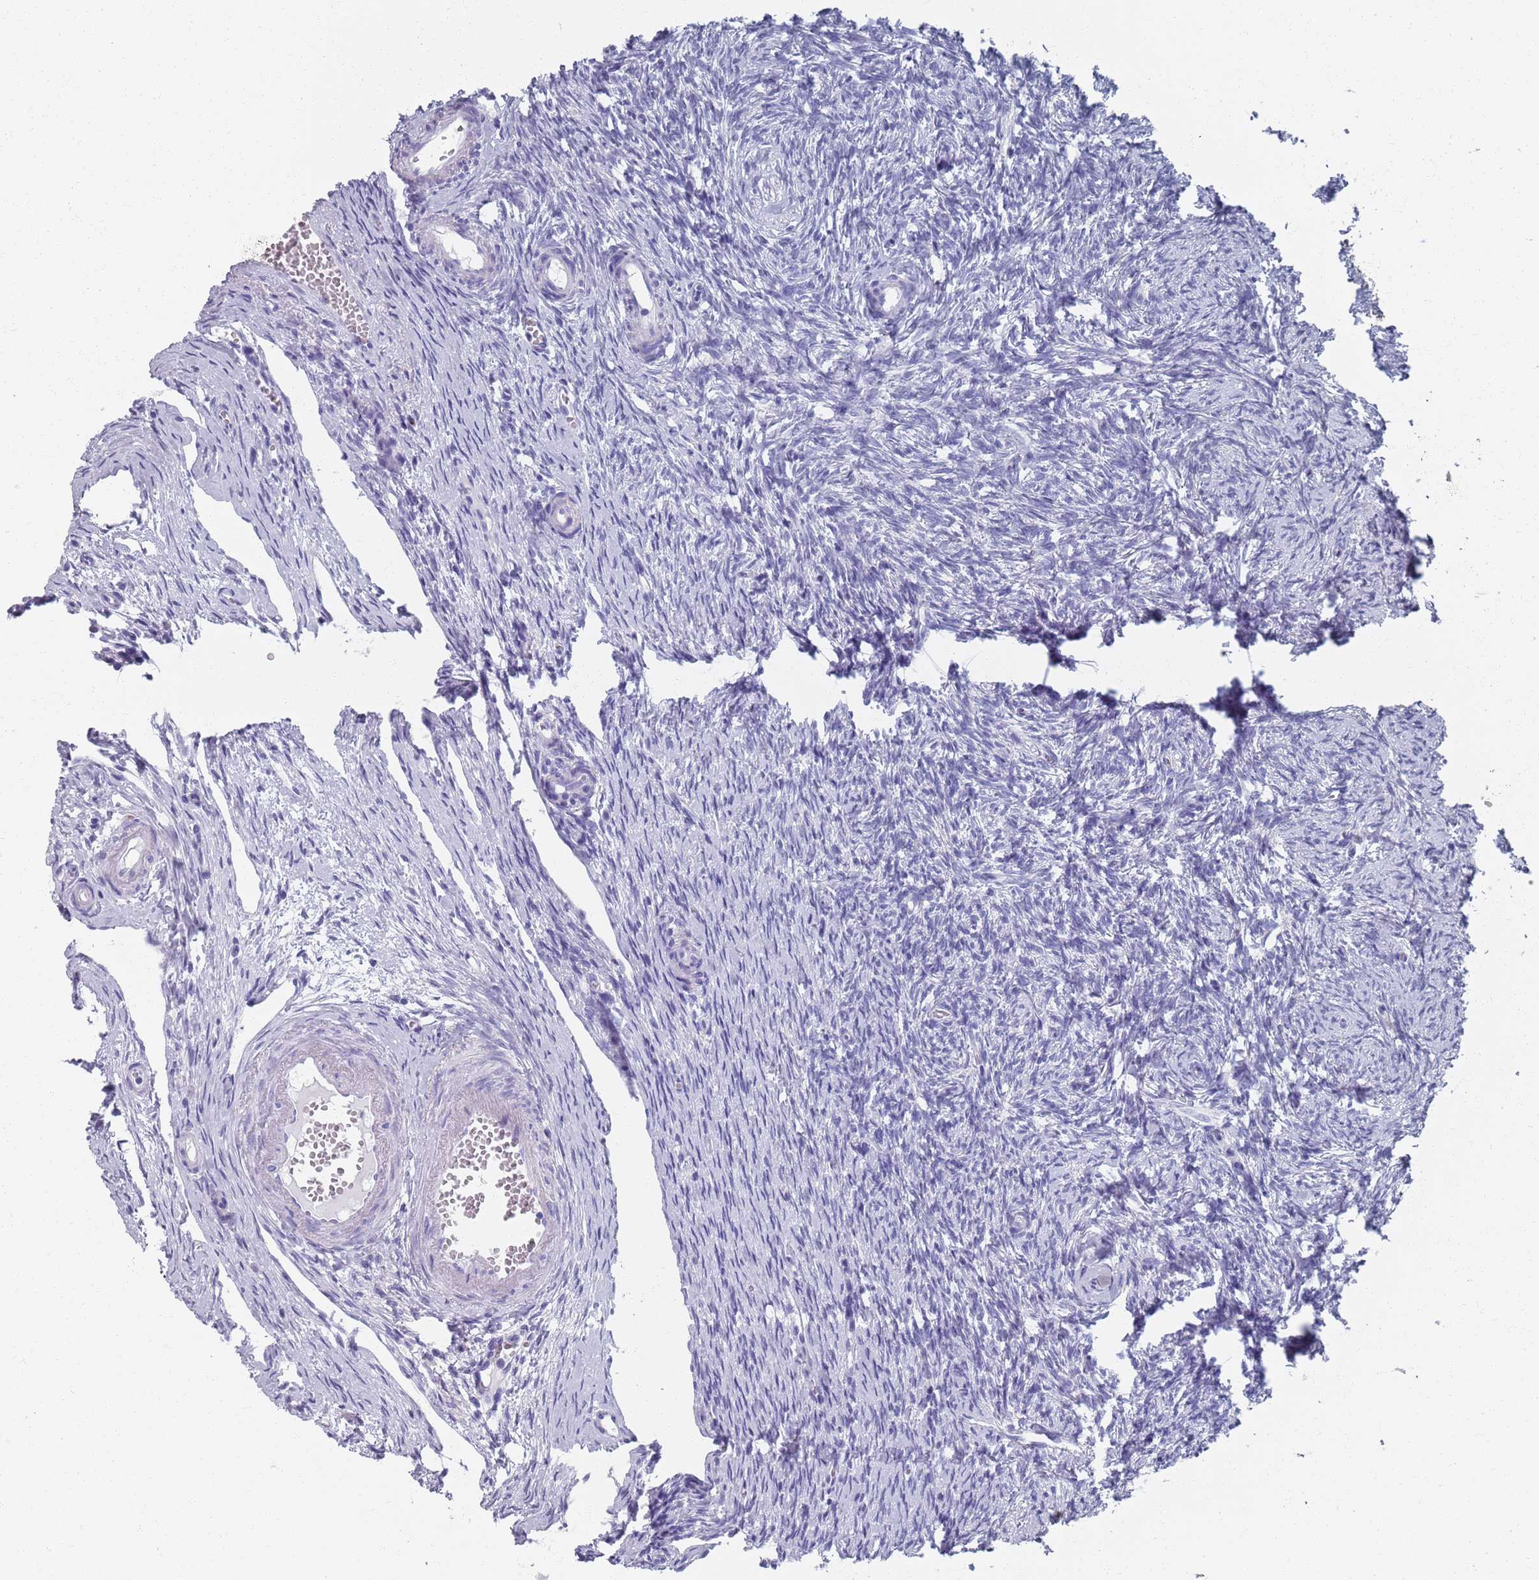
{"staining": {"intensity": "negative", "quantity": "none", "location": "none"}, "tissue": "ovary", "cell_type": "Follicle cells", "image_type": "normal", "snomed": [{"axis": "morphology", "description": "Normal tissue, NOS"}, {"axis": "topography", "description": "Ovary"}], "caption": "Image shows no protein expression in follicle cells of normal ovary. (Brightfield microscopy of DAB IHC at high magnification).", "gene": "PLOD1", "patient": {"sex": "female", "age": 51}}